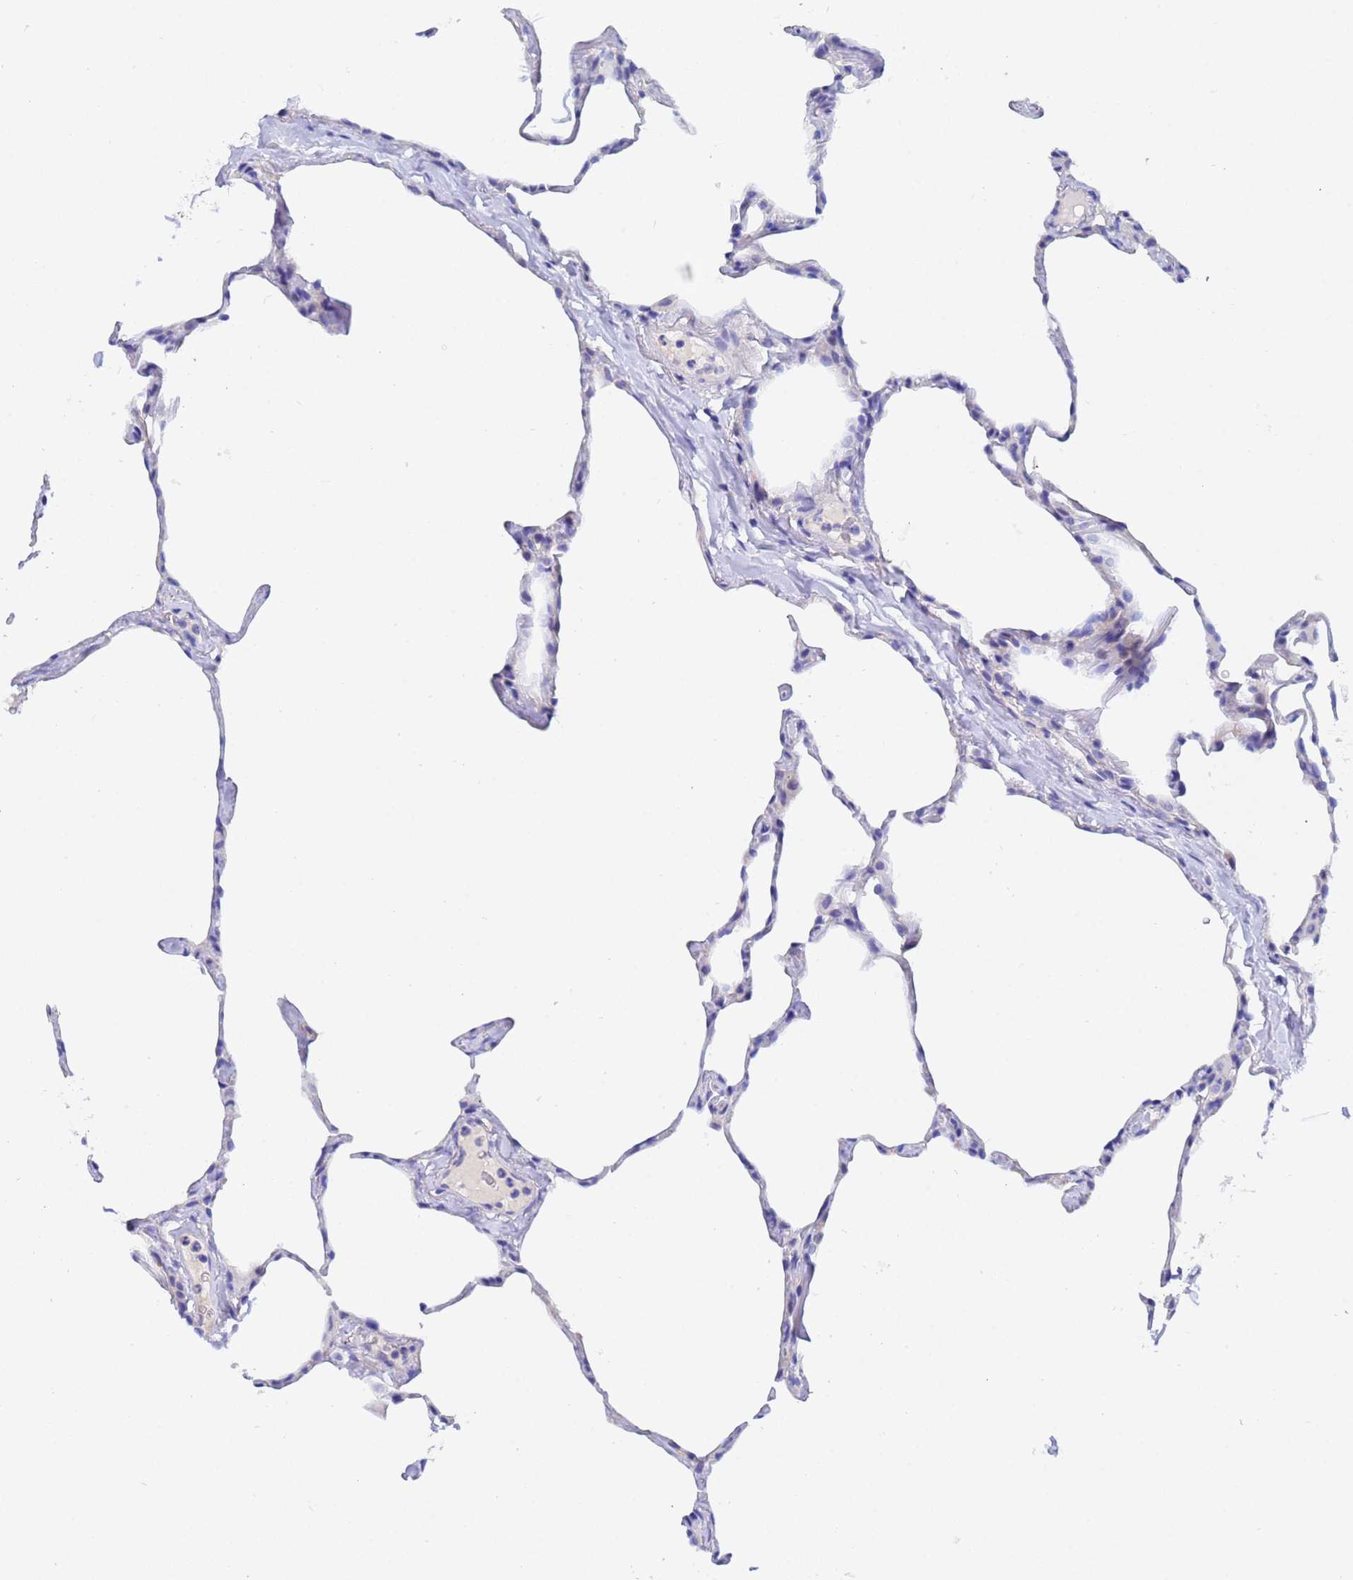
{"staining": {"intensity": "negative", "quantity": "none", "location": "none"}, "tissue": "lung", "cell_type": "Alveolar cells", "image_type": "normal", "snomed": [{"axis": "morphology", "description": "Normal tissue, NOS"}, {"axis": "topography", "description": "Lung"}], "caption": "This is a photomicrograph of IHC staining of normal lung, which shows no expression in alveolar cells. The staining was performed using DAB to visualize the protein expression in brown, while the nuclei were stained in blue with hematoxylin (Magnification: 20x).", "gene": "UBE2O", "patient": {"sex": "male", "age": 65}}